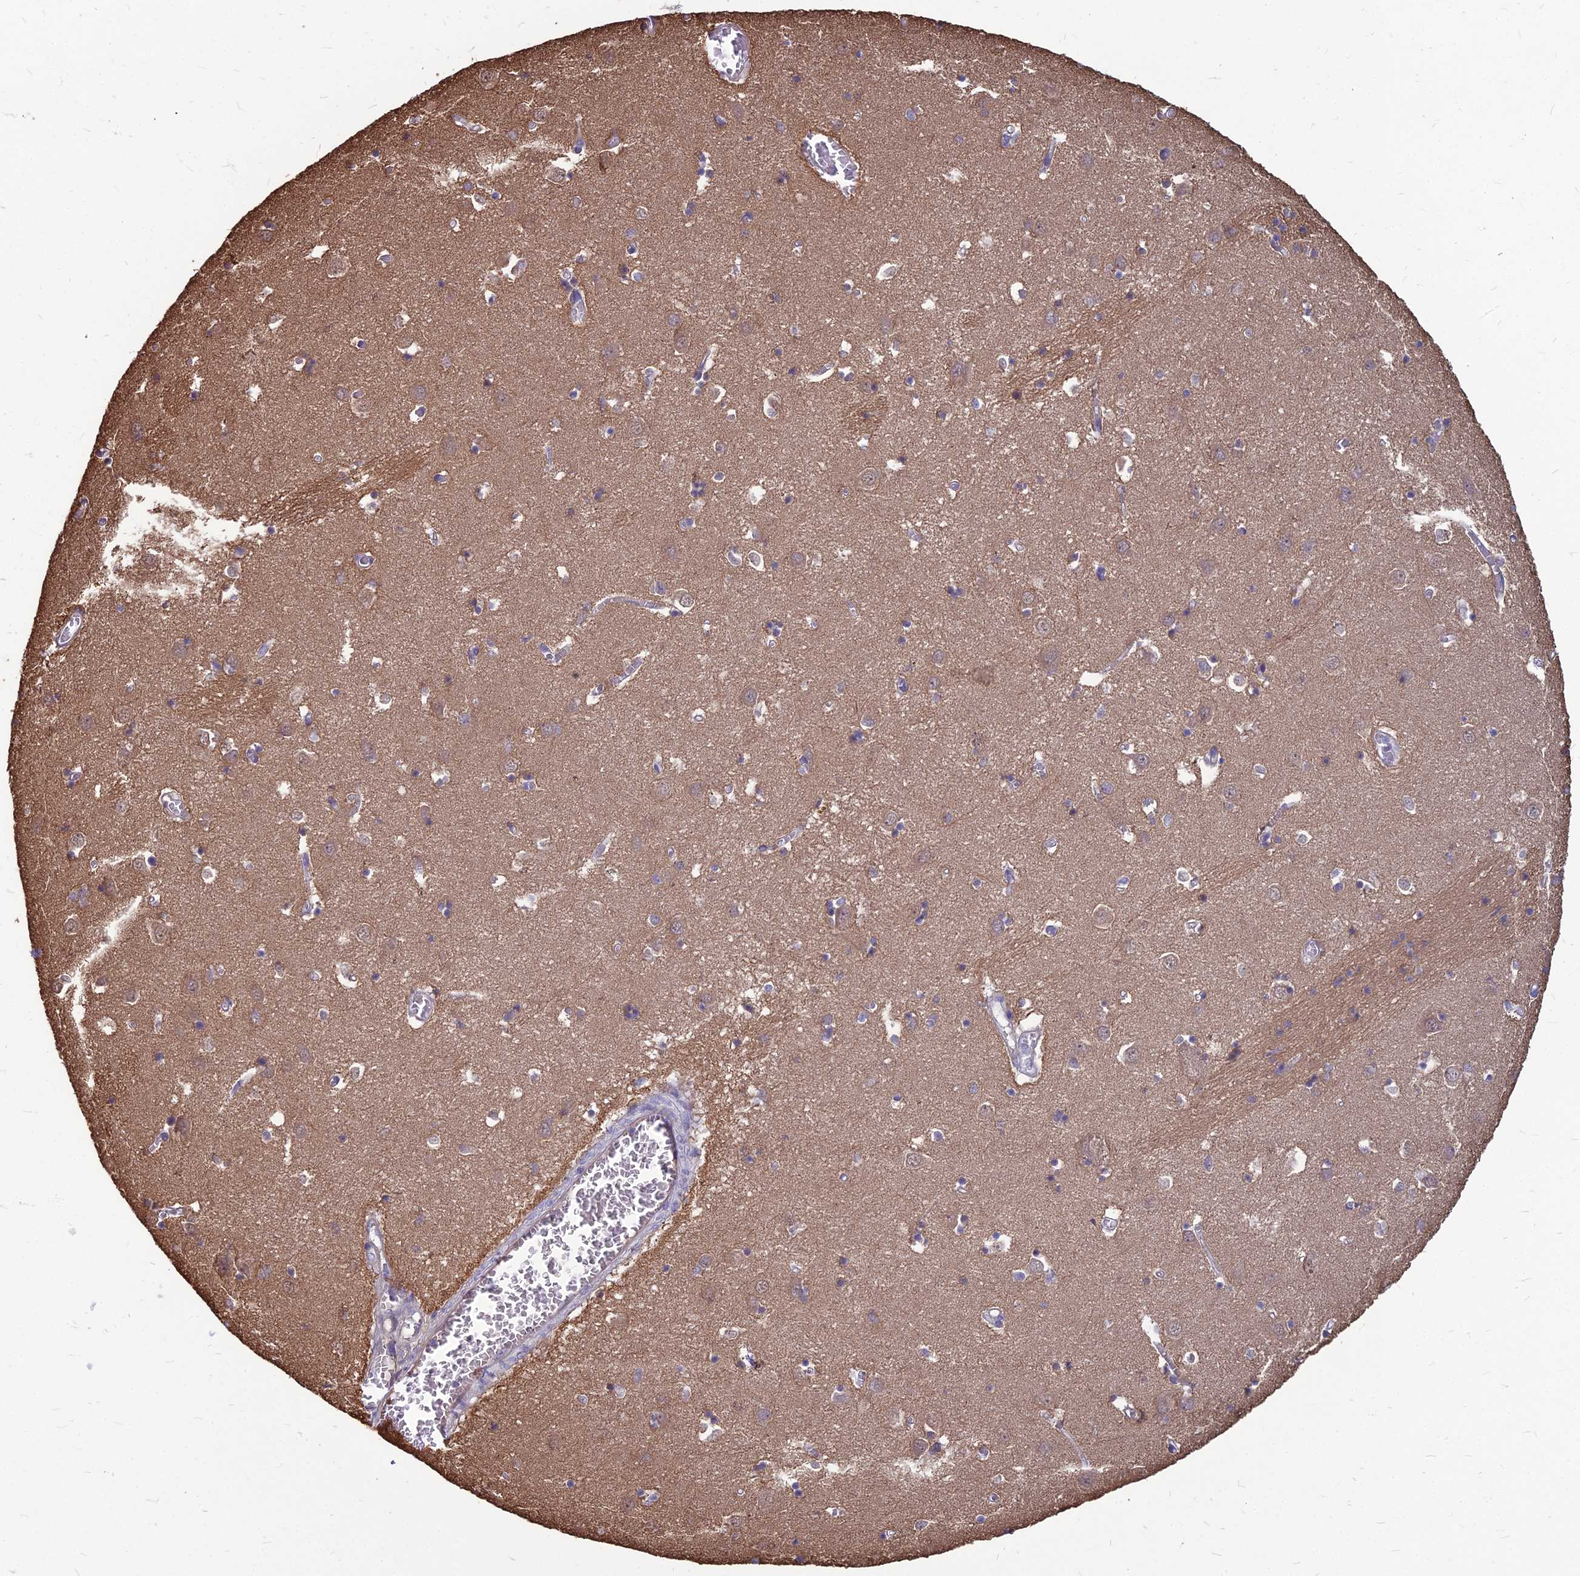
{"staining": {"intensity": "moderate", "quantity": "<25%", "location": "cytoplasmic/membranous"}, "tissue": "caudate", "cell_type": "Glial cells", "image_type": "normal", "snomed": [{"axis": "morphology", "description": "Normal tissue, NOS"}, {"axis": "topography", "description": "Lateral ventricle wall"}], "caption": "DAB immunohistochemical staining of benign caudate shows moderate cytoplasmic/membranous protein staining in about <25% of glial cells.", "gene": "LSM6", "patient": {"sex": "male", "age": 70}}